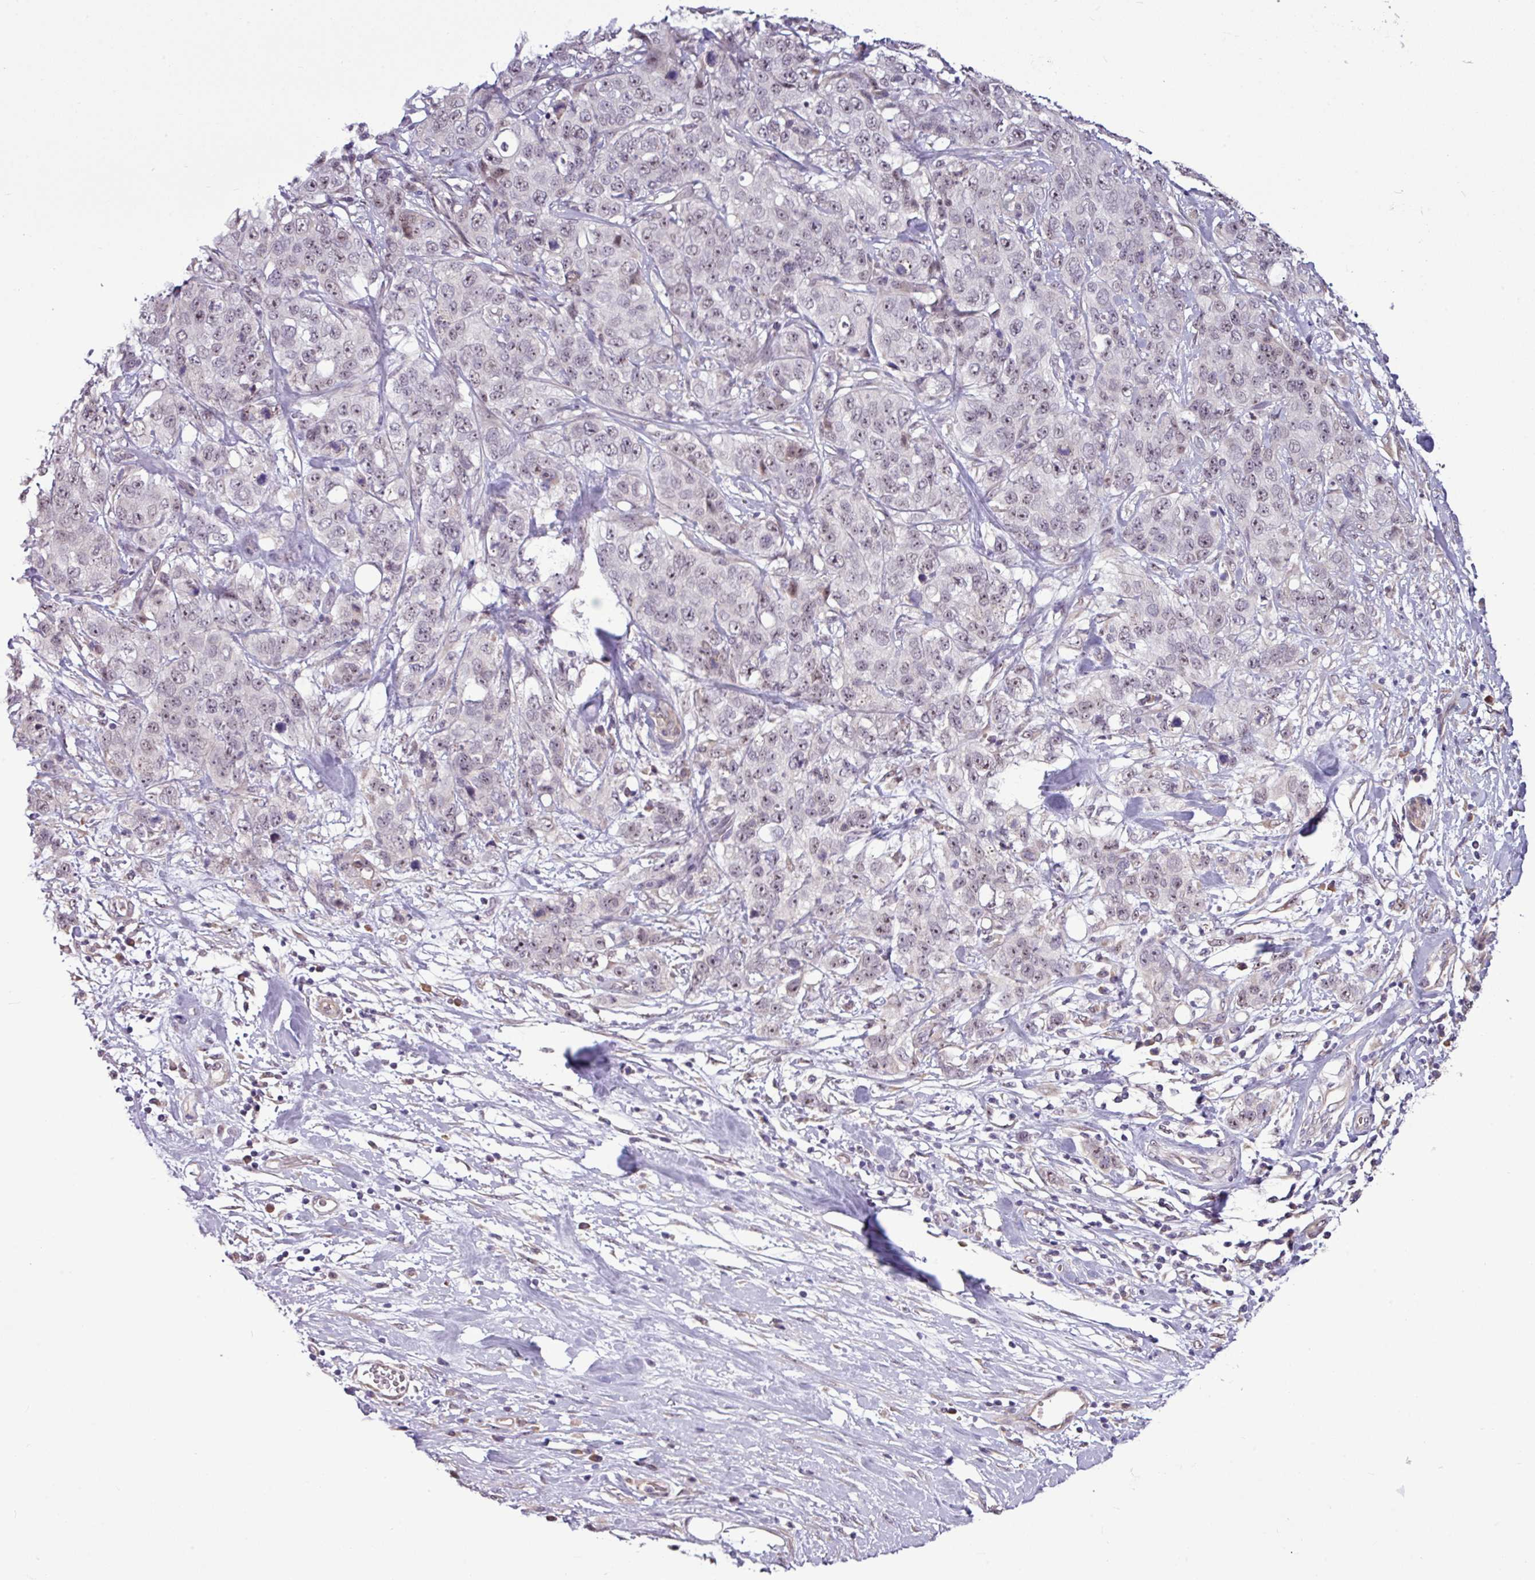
{"staining": {"intensity": "weak", "quantity": "25%-75%", "location": "nuclear"}, "tissue": "stomach cancer", "cell_type": "Tumor cells", "image_type": "cancer", "snomed": [{"axis": "morphology", "description": "Adenocarcinoma, NOS"}, {"axis": "topography", "description": "Stomach"}], "caption": "Immunohistochemical staining of human stomach adenocarcinoma exhibits low levels of weak nuclear protein staining in approximately 25%-75% of tumor cells. (DAB IHC, brown staining for protein, blue staining for nuclei).", "gene": "UTP18", "patient": {"sex": "male", "age": 48}}